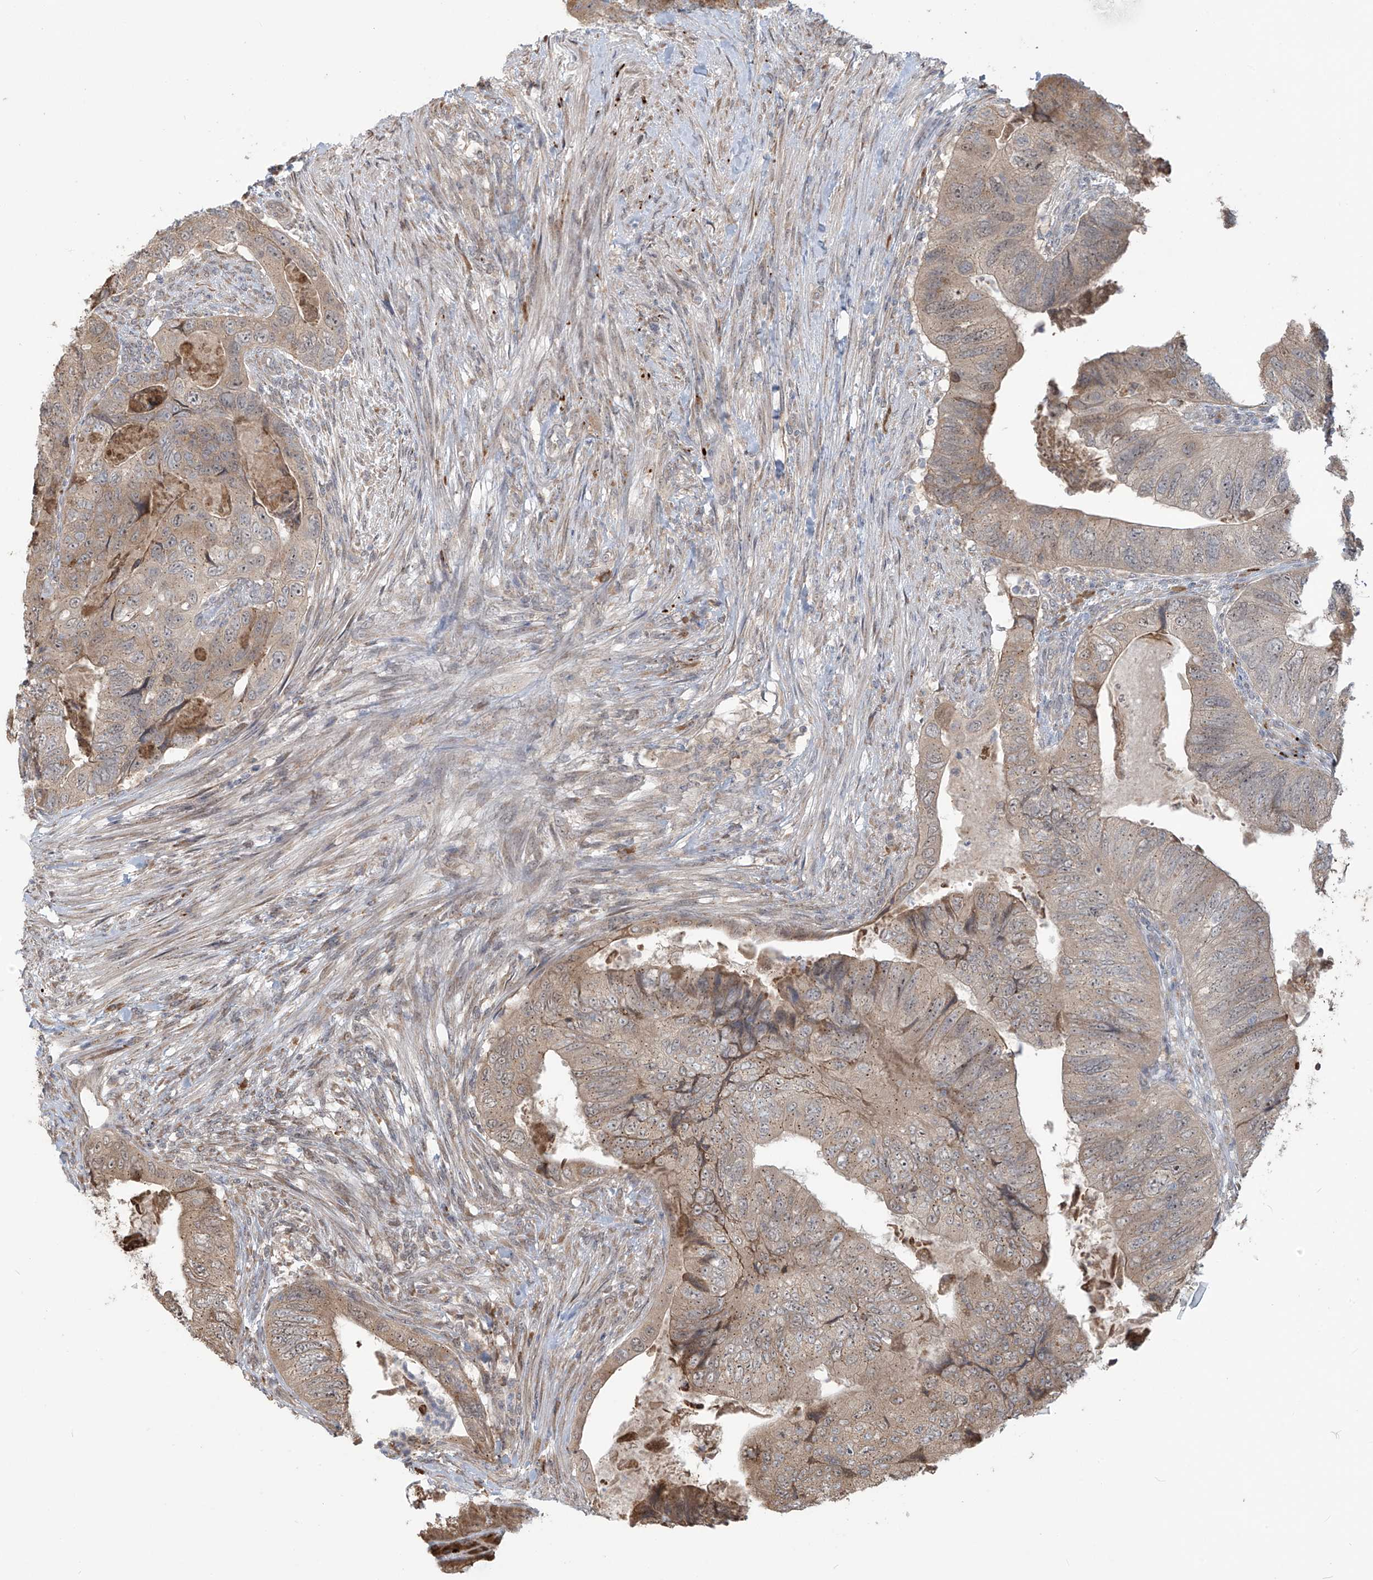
{"staining": {"intensity": "weak", "quantity": ">75%", "location": "cytoplasmic/membranous"}, "tissue": "colorectal cancer", "cell_type": "Tumor cells", "image_type": "cancer", "snomed": [{"axis": "morphology", "description": "Adenocarcinoma, NOS"}, {"axis": "topography", "description": "Rectum"}], "caption": "Protein staining demonstrates weak cytoplasmic/membranous positivity in about >75% of tumor cells in colorectal cancer.", "gene": "PLEKHM3", "patient": {"sex": "male", "age": 63}}